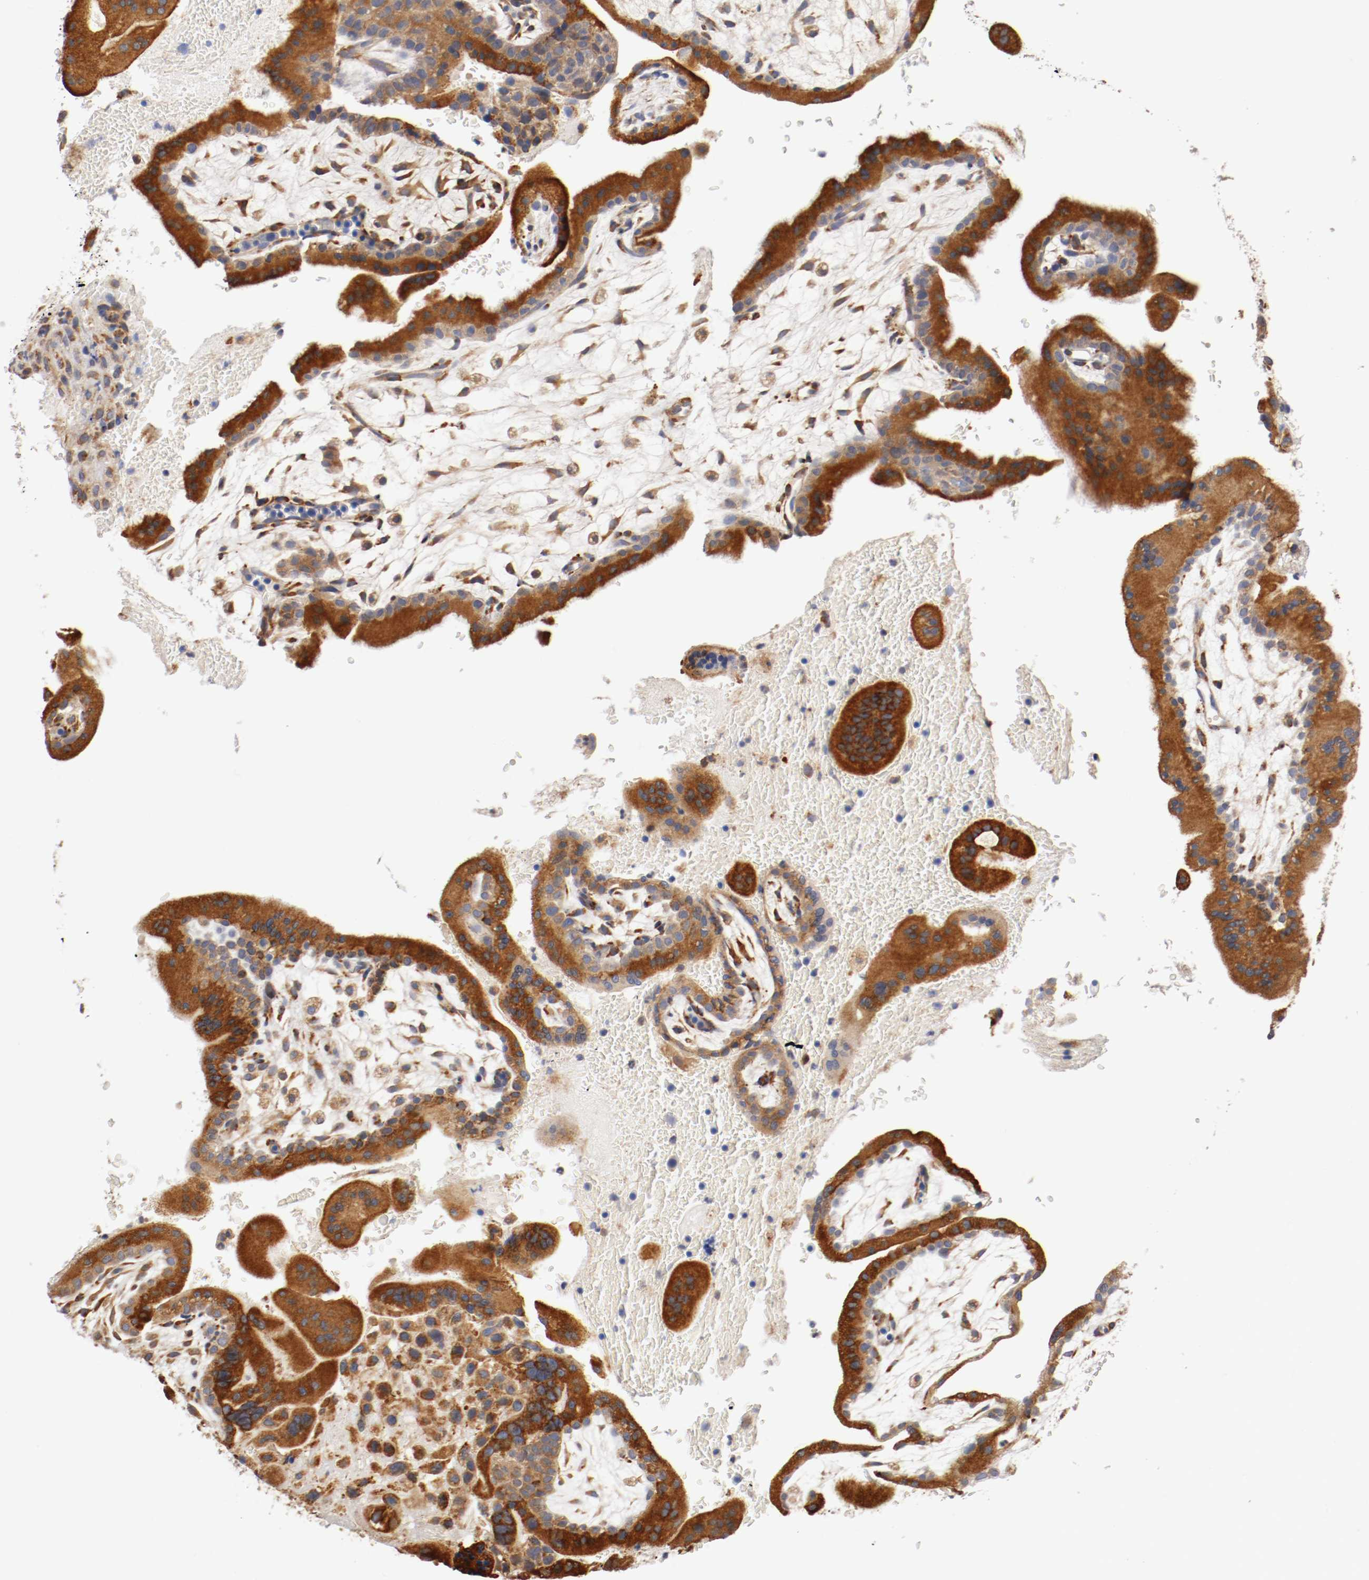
{"staining": {"intensity": "moderate", "quantity": ">75%", "location": "cytoplasmic/membranous"}, "tissue": "placenta", "cell_type": "Decidual cells", "image_type": "normal", "snomed": [{"axis": "morphology", "description": "Normal tissue, NOS"}, {"axis": "topography", "description": "Placenta"}], "caption": "The image displays a brown stain indicating the presence of a protein in the cytoplasmic/membranous of decidual cells in placenta.", "gene": "TNFSF12", "patient": {"sex": "female", "age": 35}}